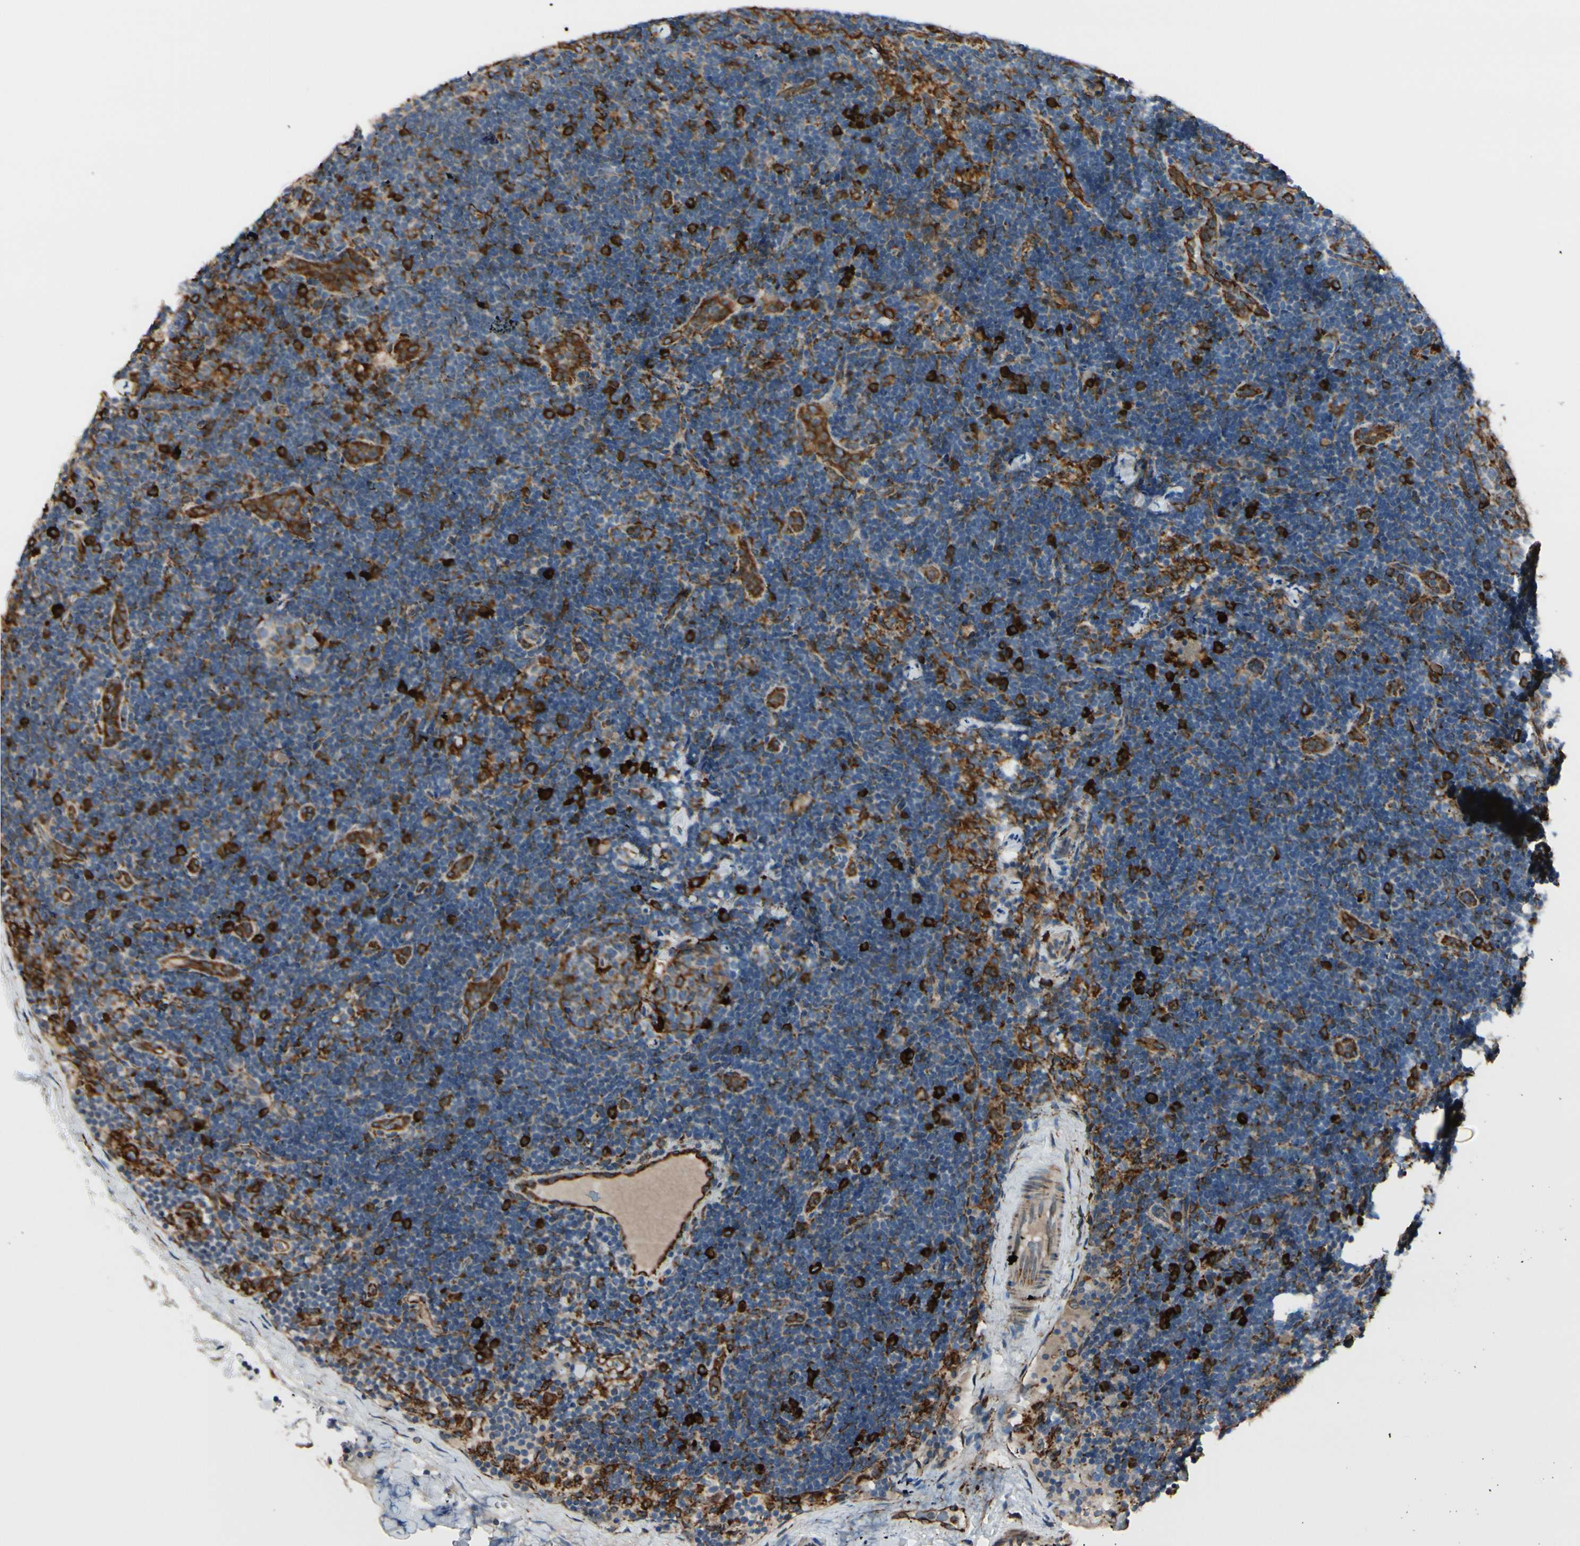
{"staining": {"intensity": "moderate", "quantity": "<25%", "location": "cytoplasmic/membranous"}, "tissue": "lymph node", "cell_type": "Germinal center cells", "image_type": "normal", "snomed": [{"axis": "morphology", "description": "Normal tissue, NOS"}, {"axis": "topography", "description": "Lymph node"}], "caption": "Immunohistochemistry (IHC) of unremarkable human lymph node reveals low levels of moderate cytoplasmic/membranous positivity in approximately <25% of germinal center cells.", "gene": "RRBP1", "patient": {"sex": "female", "age": 14}}